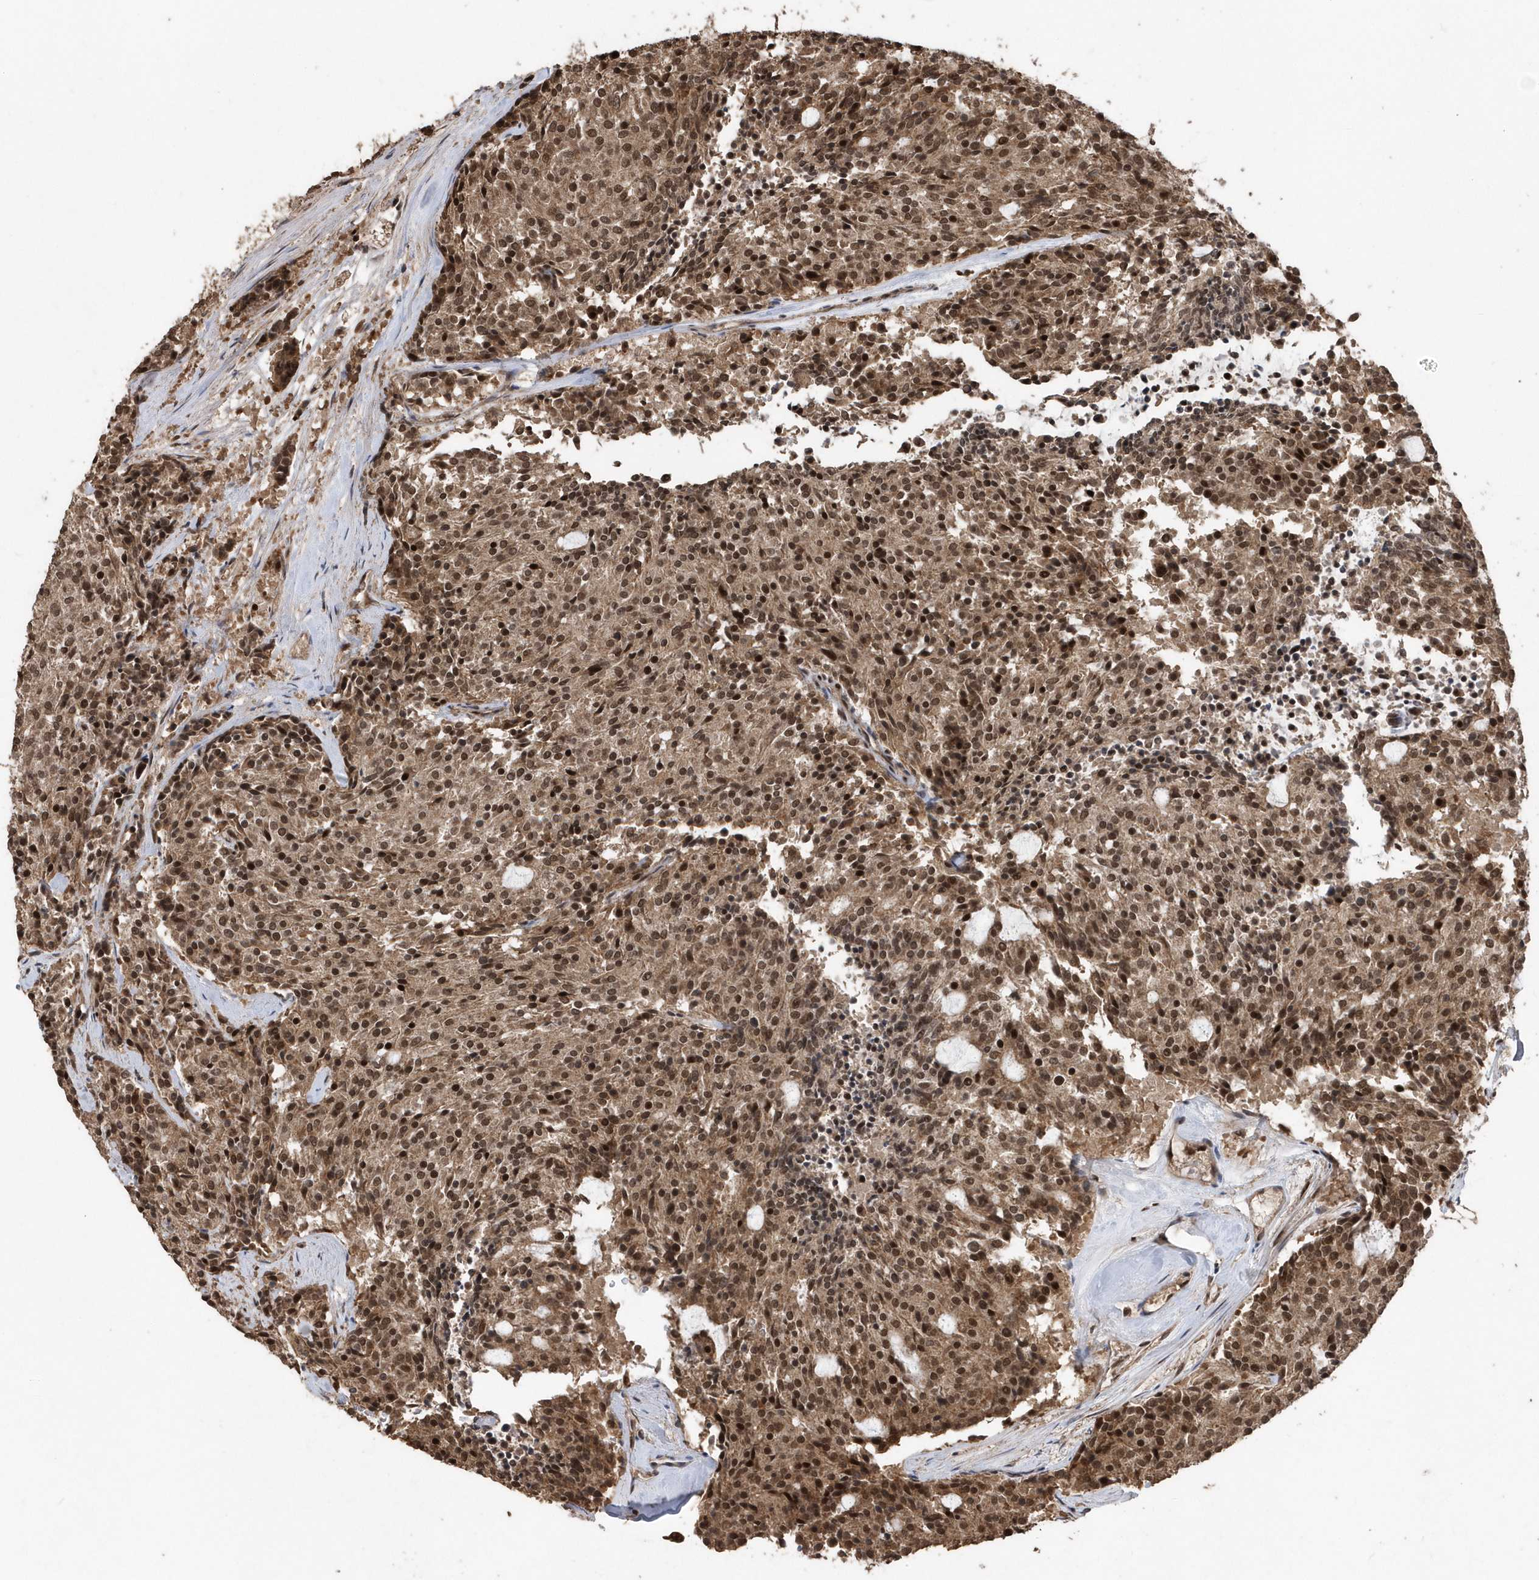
{"staining": {"intensity": "moderate", "quantity": ">75%", "location": "cytoplasmic/membranous,nuclear"}, "tissue": "carcinoid", "cell_type": "Tumor cells", "image_type": "cancer", "snomed": [{"axis": "morphology", "description": "Carcinoid, malignant, NOS"}, {"axis": "topography", "description": "Pancreas"}], "caption": "Malignant carcinoid tissue reveals moderate cytoplasmic/membranous and nuclear expression in about >75% of tumor cells, visualized by immunohistochemistry.", "gene": "INTS12", "patient": {"sex": "female", "age": 54}}